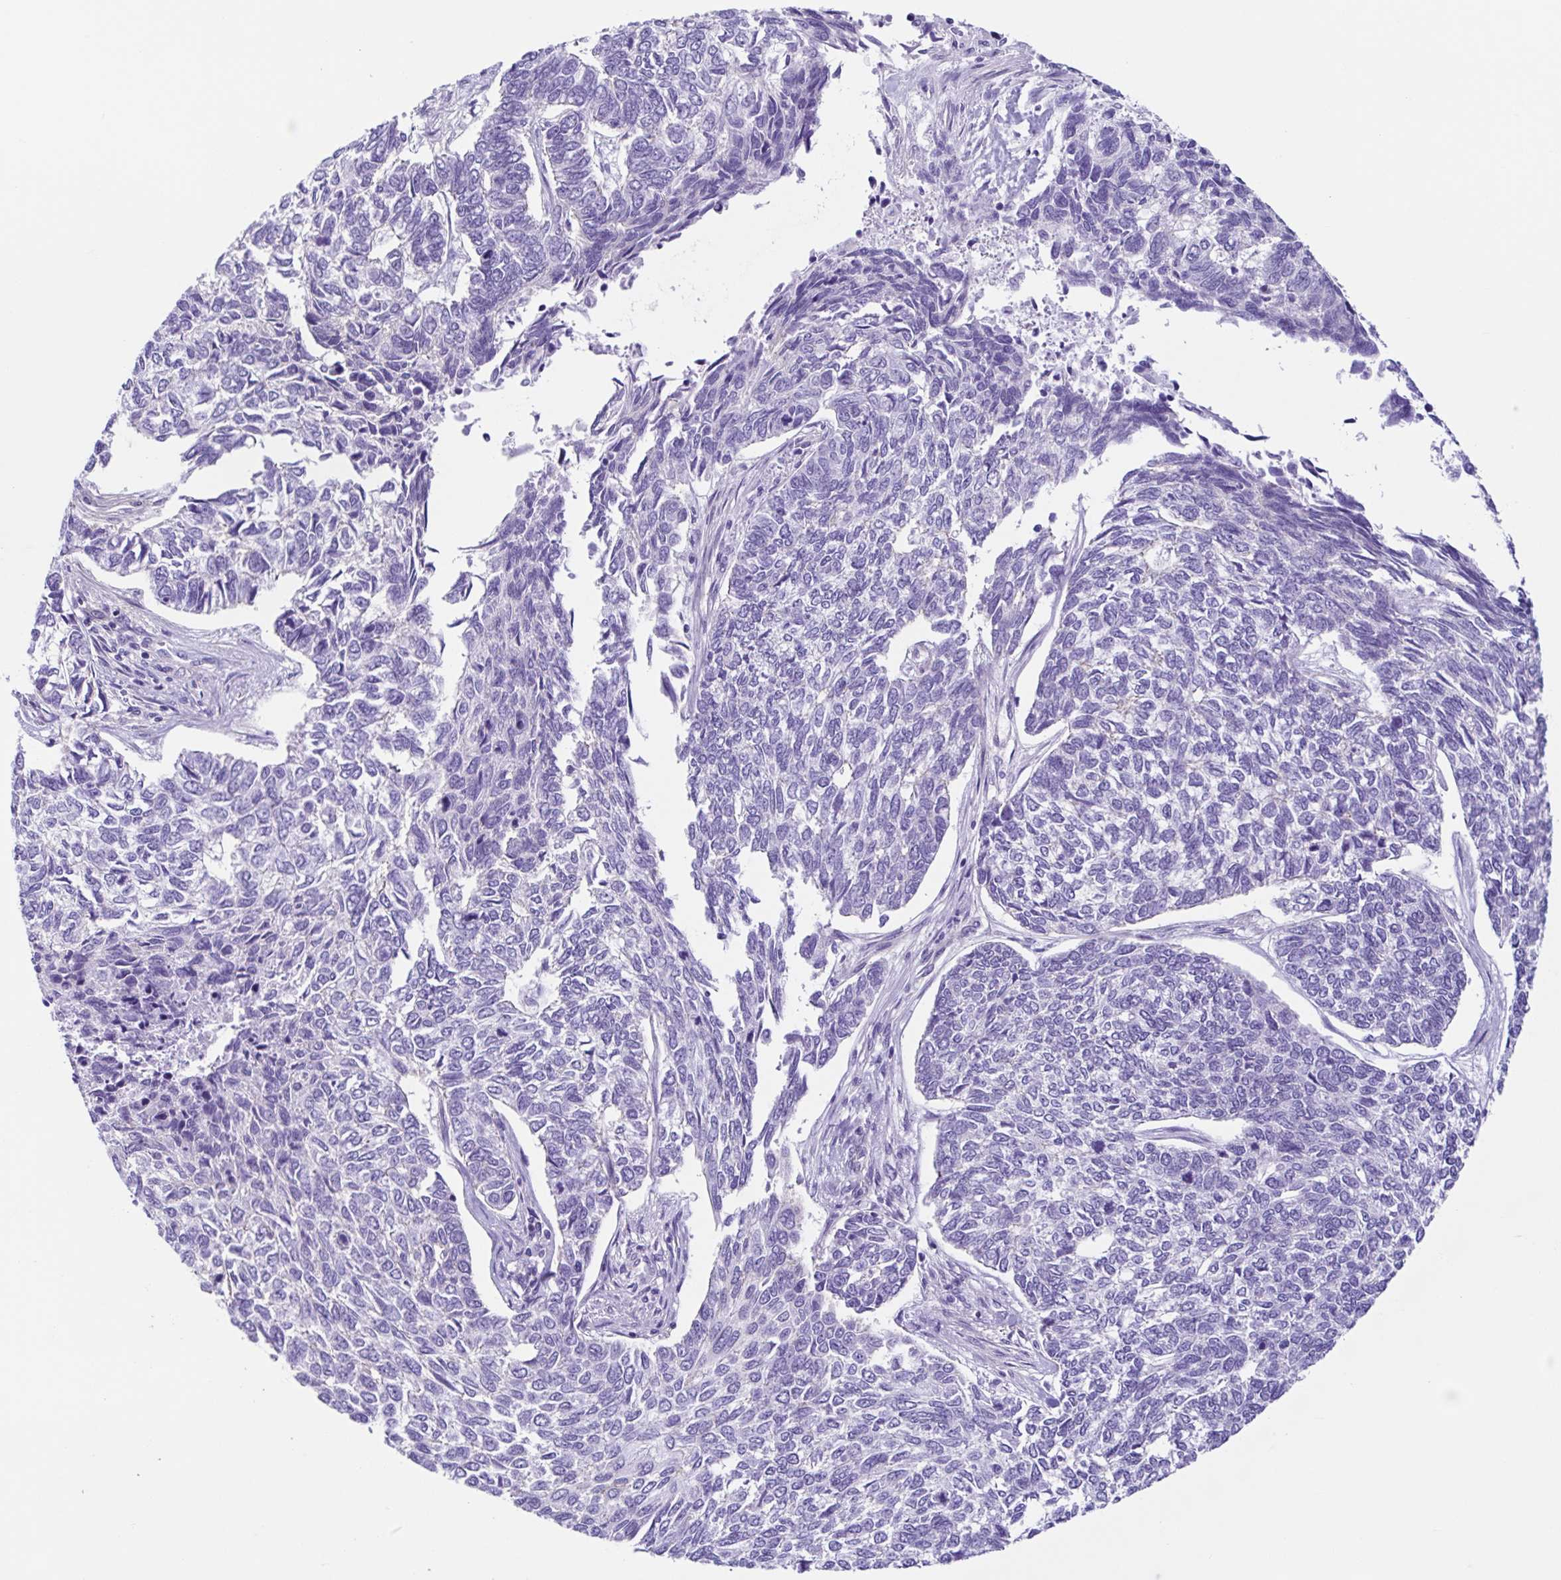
{"staining": {"intensity": "negative", "quantity": "none", "location": "none"}, "tissue": "skin cancer", "cell_type": "Tumor cells", "image_type": "cancer", "snomed": [{"axis": "morphology", "description": "Basal cell carcinoma"}, {"axis": "topography", "description": "Skin"}], "caption": "Micrograph shows no protein expression in tumor cells of skin cancer (basal cell carcinoma) tissue. (DAB immunohistochemistry (IHC), high magnification).", "gene": "CYP11B1", "patient": {"sex": "female", "age": 65}}